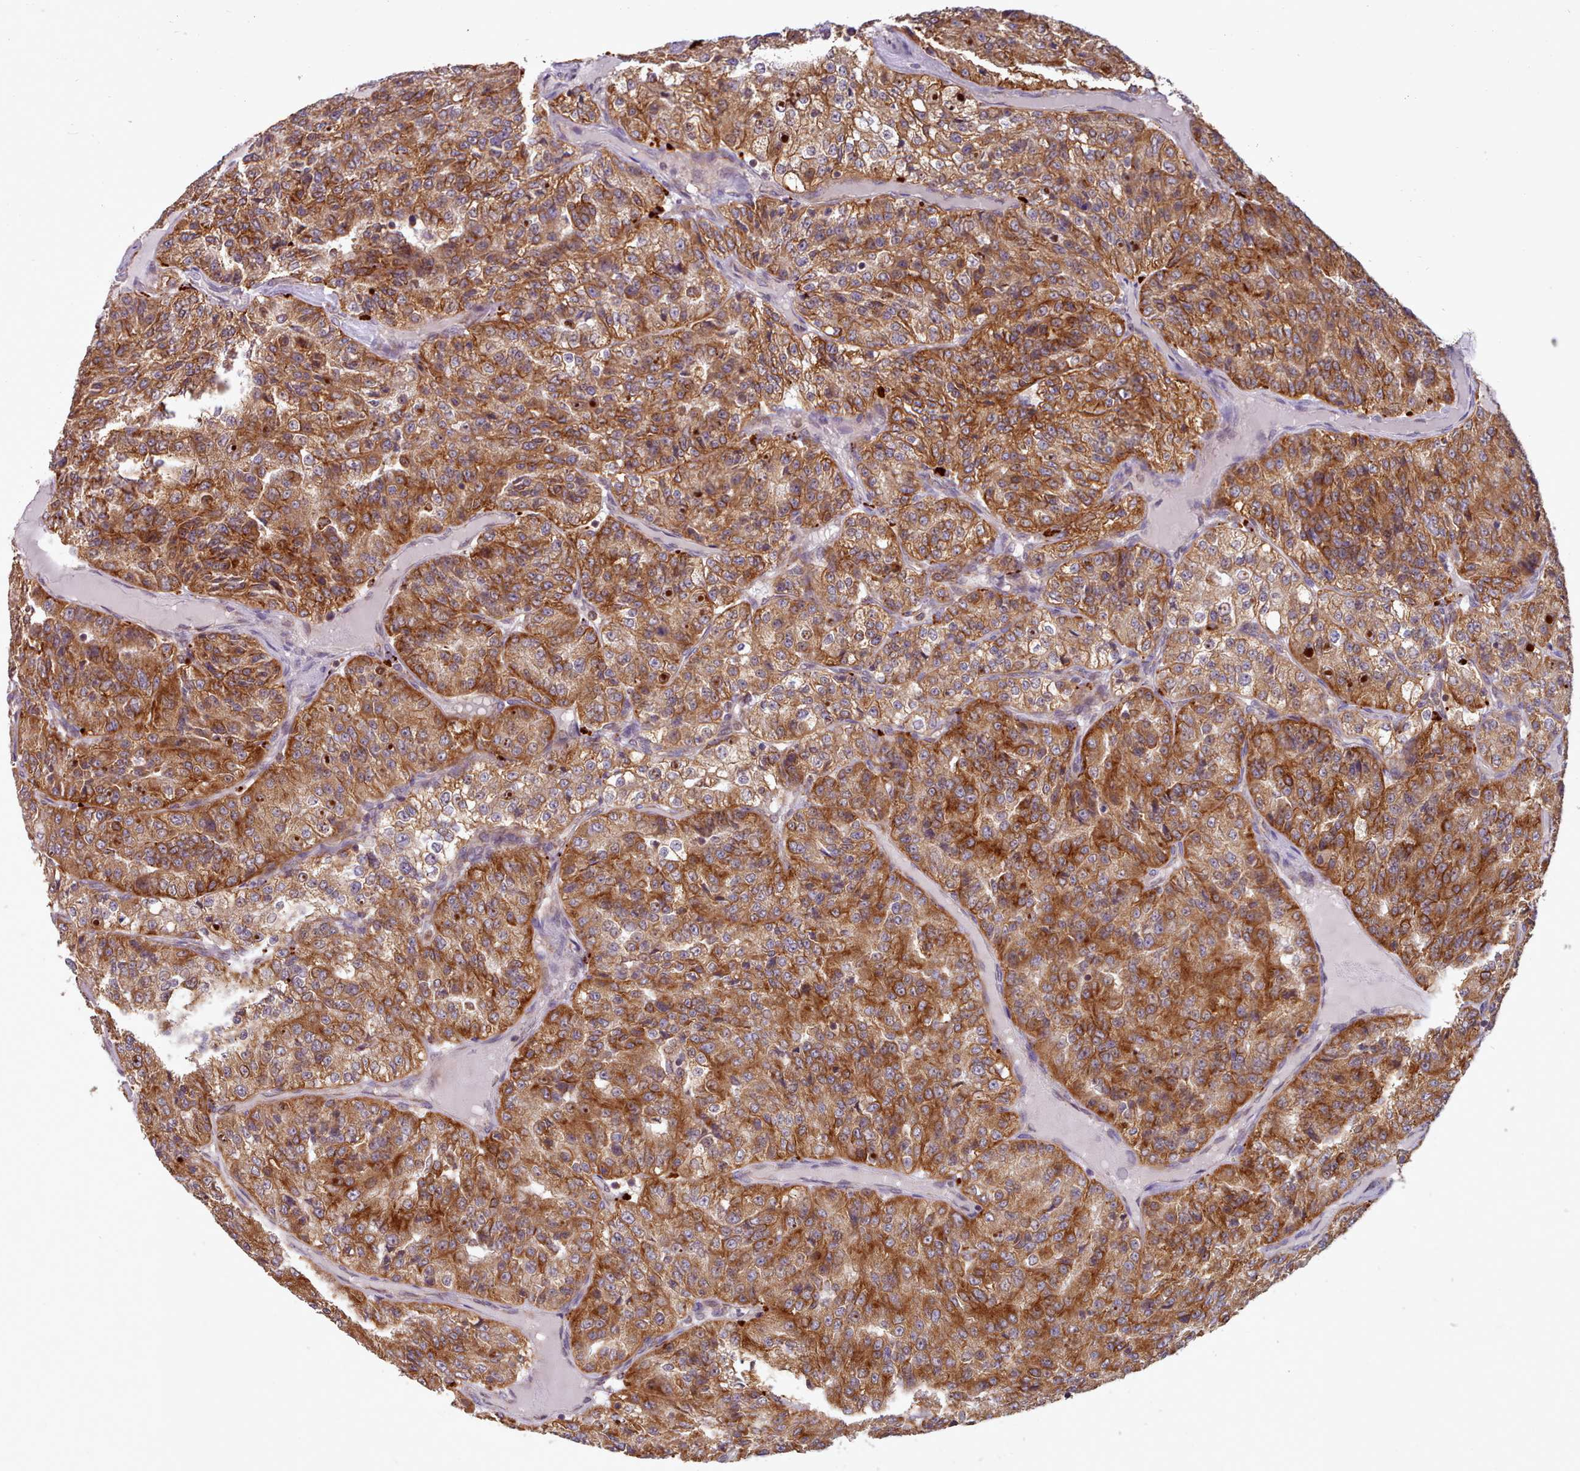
{"staining": {"intensity": "strong", "quantity": ">75%", "location": "cytoplasmic/membranous"}, "tissue": "renal cancer", "cell_type": "Tumor cells", "image_type": "cancer", "snomed": [{"axis": "morphology", "description": "Adenocarcinoma, NOS"}, {"axis": "topography", "description": "Kidney"}], "caption": "Immunohistochemistry (DAB) staining of renal cancer (adenocarcinoma) reveals strong cytoplasmic/membranous protein positivity in approximately >75% of tumor cells.", "gene": "CRYBG1", "patient": {"sex": "female", "age": 63}}